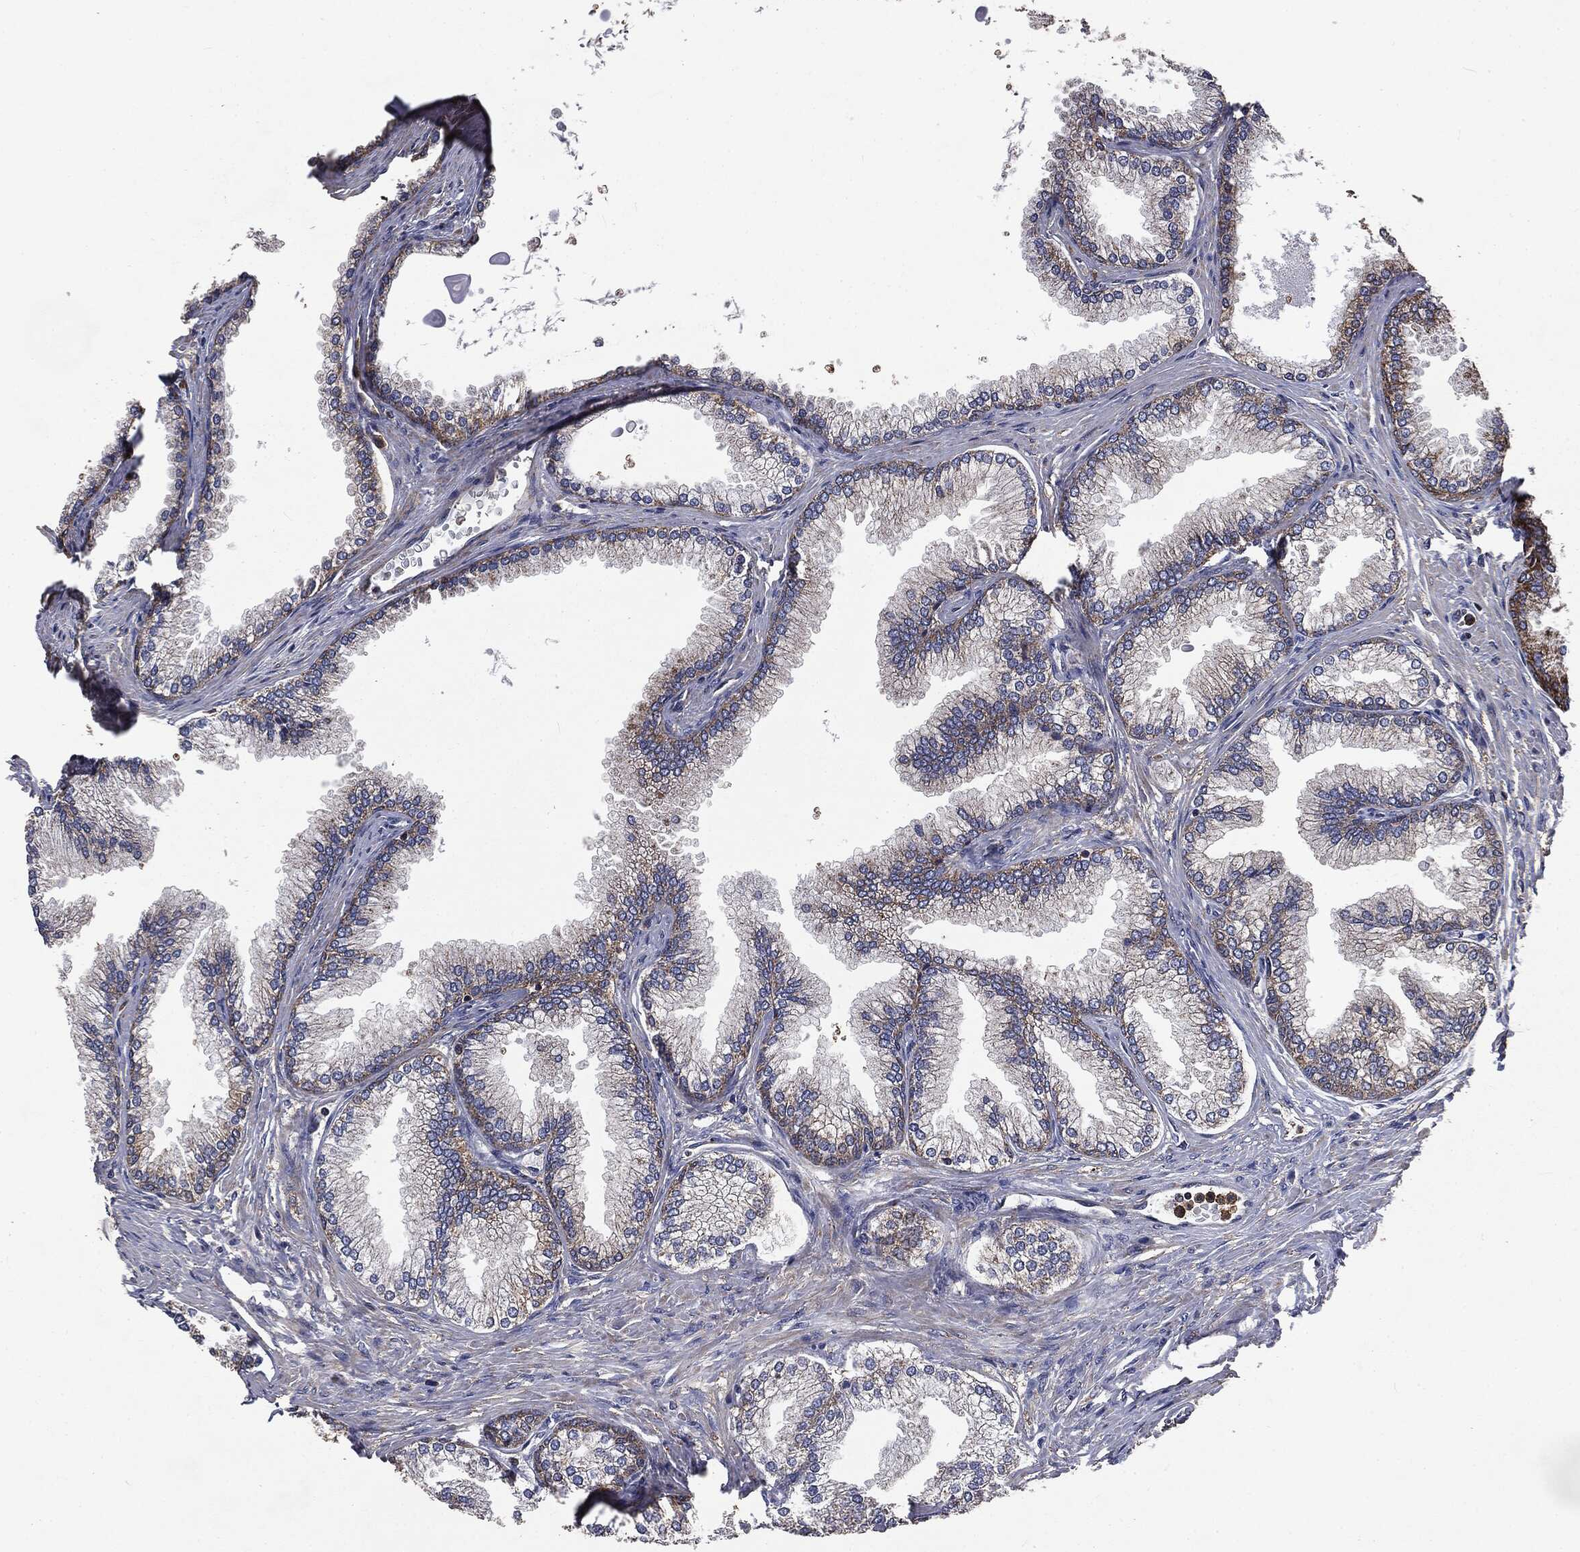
{"staining": {"intensity": "moderate", "quantity": "<25%", "location": "cytoplasmic/membranous"}, "tissue": "prostate", "cell_type": "Glandular cells", "image_type": "normal", "snomed": [{"axis": "morphology", "description": "Normal tissue, NOS"}, {"axis": "topography", "description": "Prostate"}], "caption": "Glandular cells reveal low levels of moderate cytoplasmic/membranous expression in about <25% of cells in normal prostate.", "gene": "MAPK6", "patient": {"sex": "male", "age": 72}}